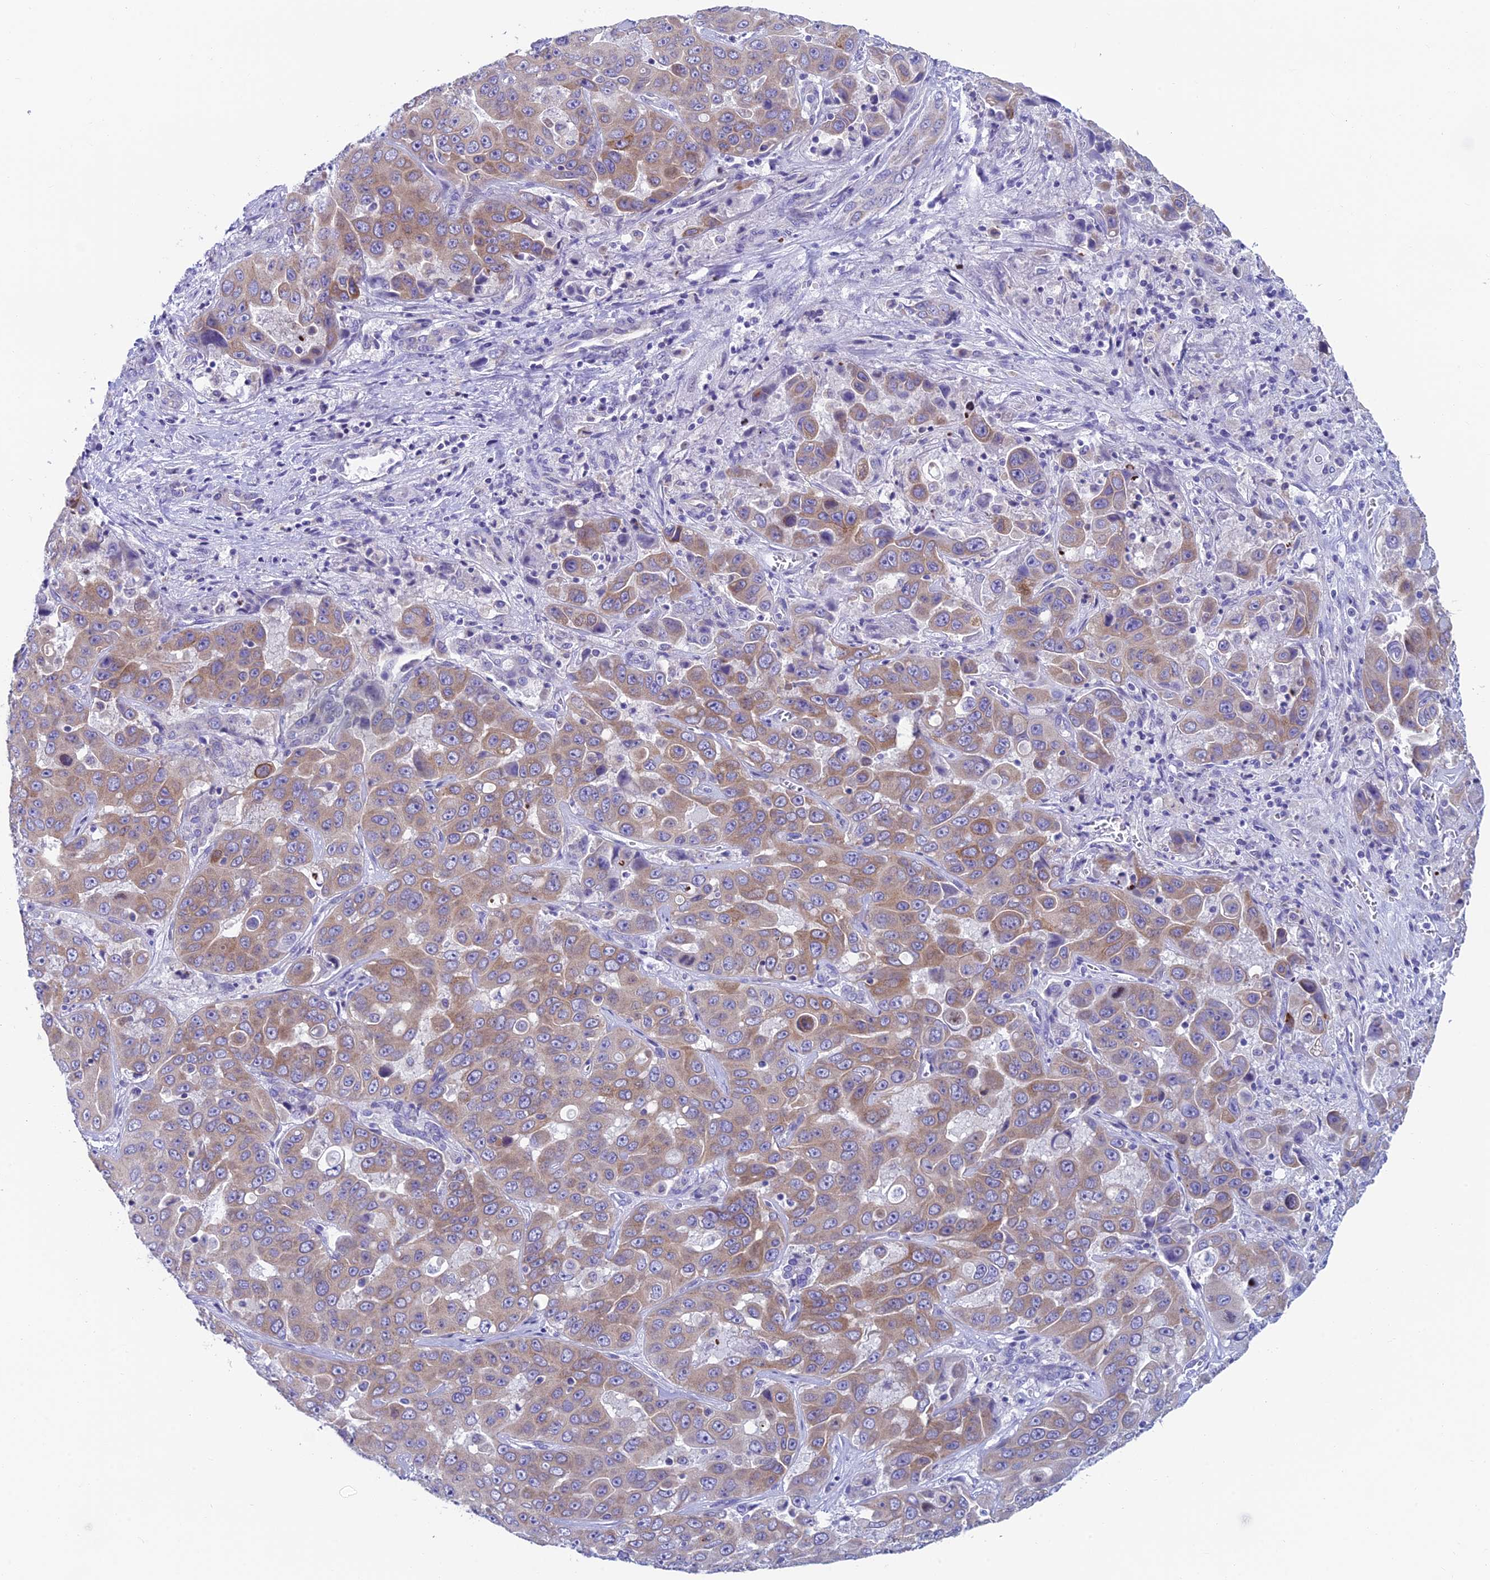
{"staining": {"intensity": "weak", "quantity": "25%-75%", "location": "cytoplasmic/membranous"}, "tissue": "liver cancer", "cell_type": "Tumor cells", "image_type": "cancer", "snomed": [{"axis": "morphology", "description": "Cholangiocarcinoma"}, {"axis": "topography", "description": "Liver"}], "caption": "The immunohistochemical stain highlights weak cytoplasmic/membranous expression in tumor cells of liver cholangiocarcinoma tissue.", "gene": "REEP4", "patient": {"sex": "female", "age": 52}}